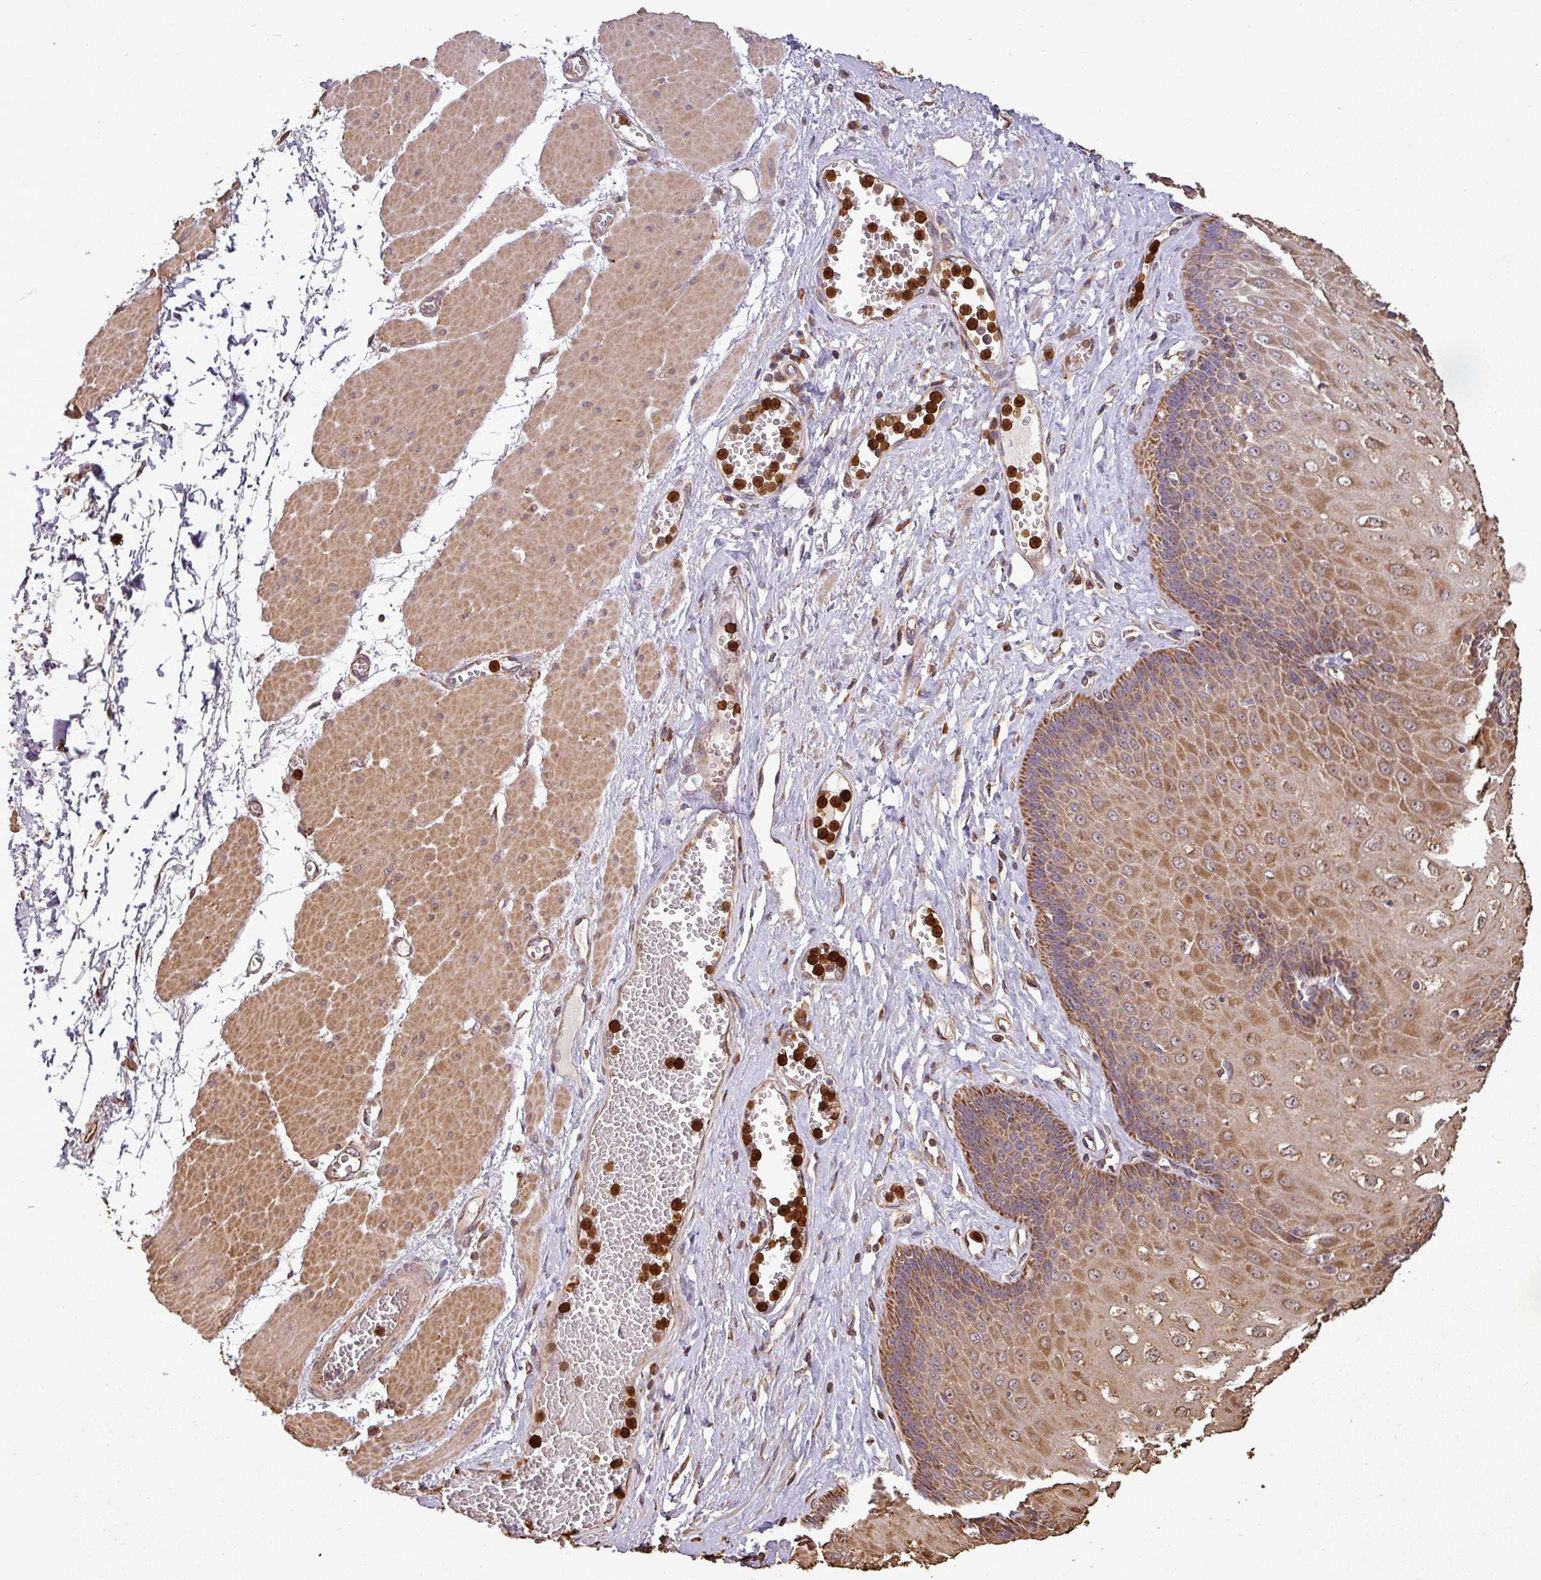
{"staining": {"intensity": "strong", "quantity": "25%-75%", "location": "cytoplasmic/membranous,nuclear"}, "tissue": "esophagus", "cell_type": "Squamous epithelial cells", "image_type": "normal", "snomed": [{"axis": "morphology", "description": "Normal tissue, NOS"}, {"axis": "topography", "description": "Esophagus"}], "caption": "Immunohistochemical staining of benign human esophagus displays high levels of strong cytoplasmic/membranous,nuclear staining in about 25%-75% of squamous epithelial cells. The protein is shown in brown color, while the nuclei are stained blue.", "gene": "PLEKHM1", "patient": {"sex": "male", "age": 60}}